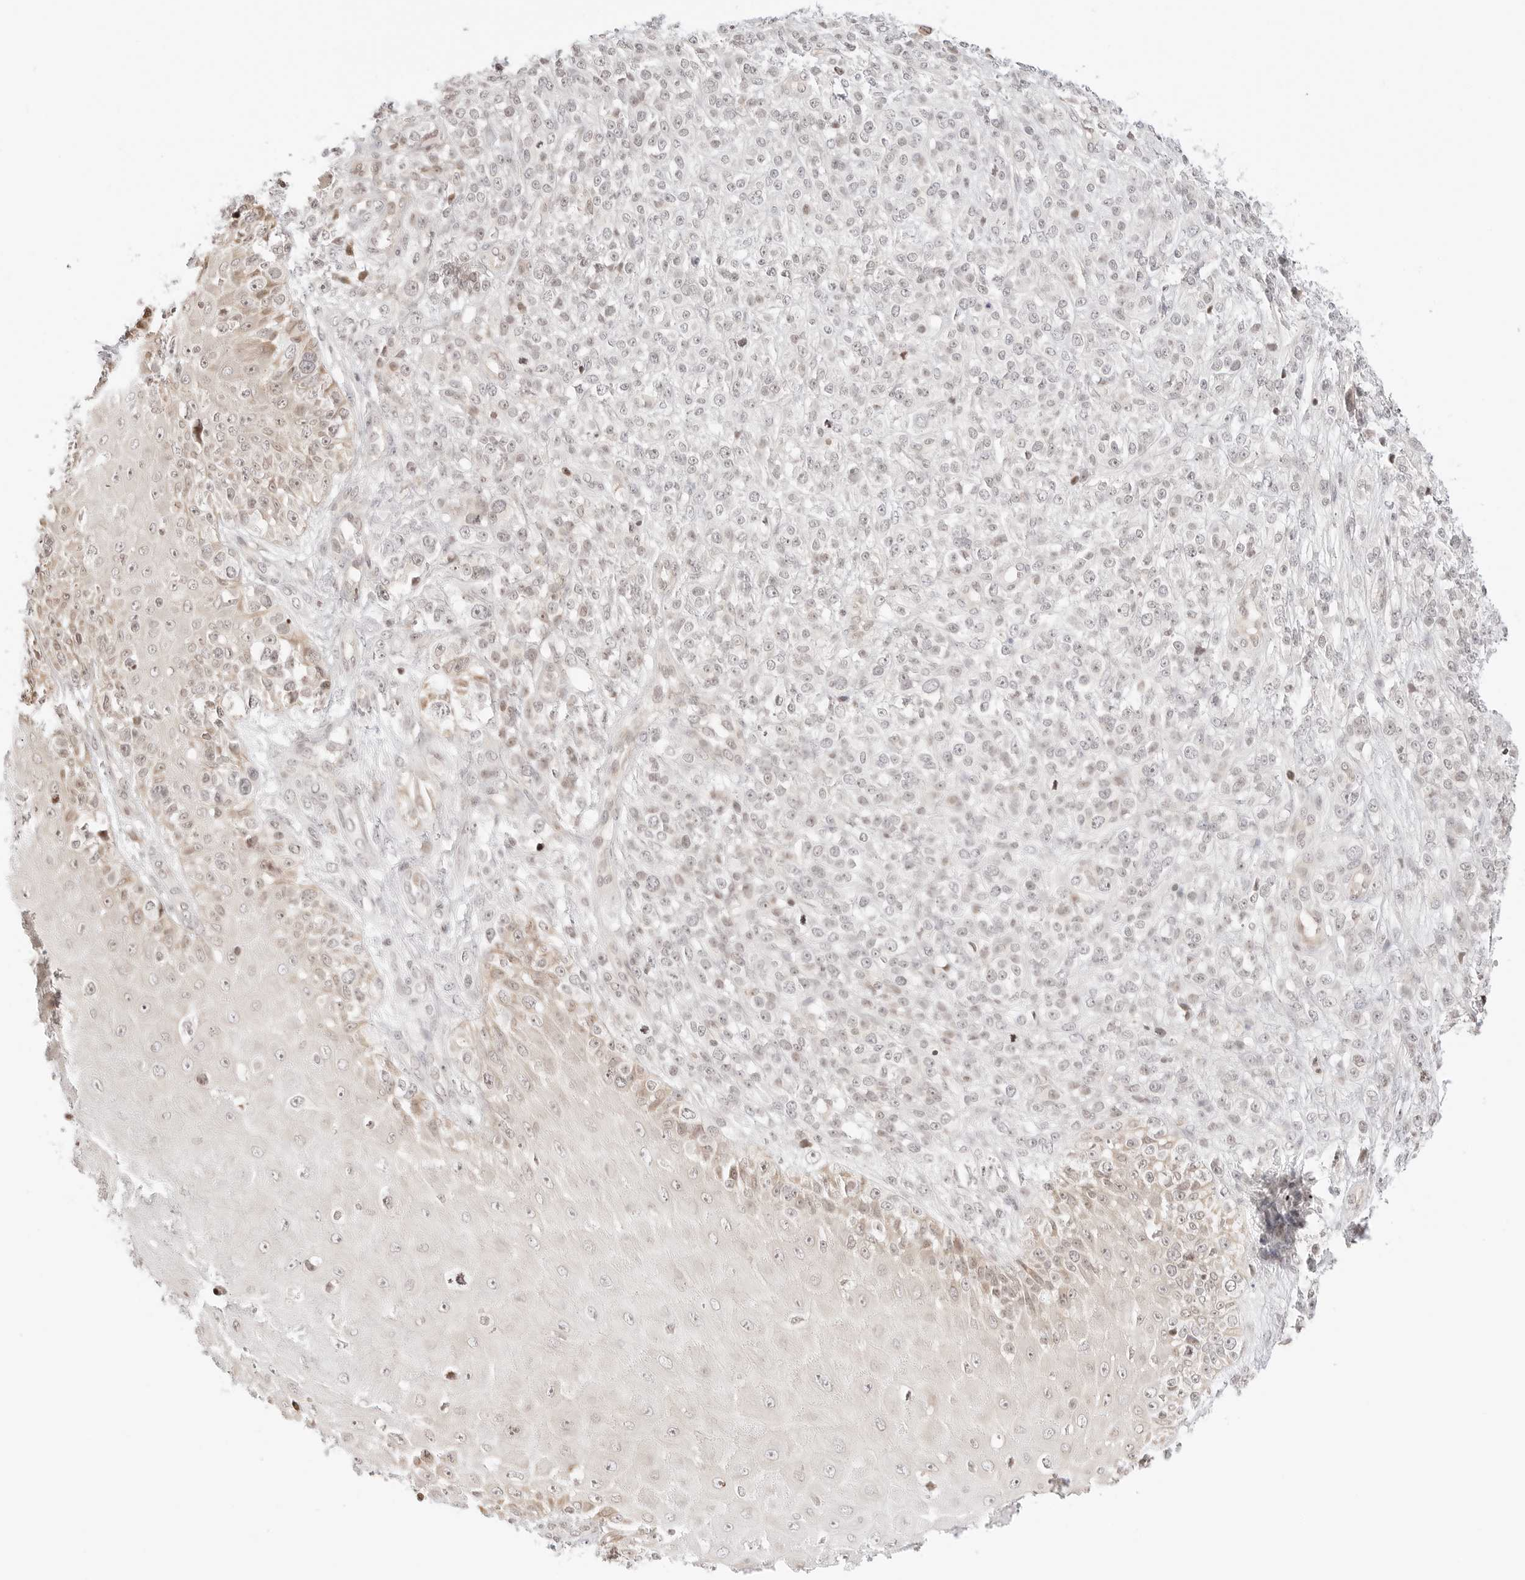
{"staining": {"intensity": "negative", "quantity": "none", "location": "none"}, "tissue": "melanoma", "cell_type": "Tumor cells", "image_type": "cancer", "snomed": [{"axis": "morphology", "description": "Malignant melanoma, NOS"}, {"axis": "topography", "description": "Skin"}], "caption": "This is a micrograph of IHC staining of melanoma, which shows no positivity in tumor cells.", "gene": "RPS6KL1", "patient": {"sex": "female", "age": 55}}